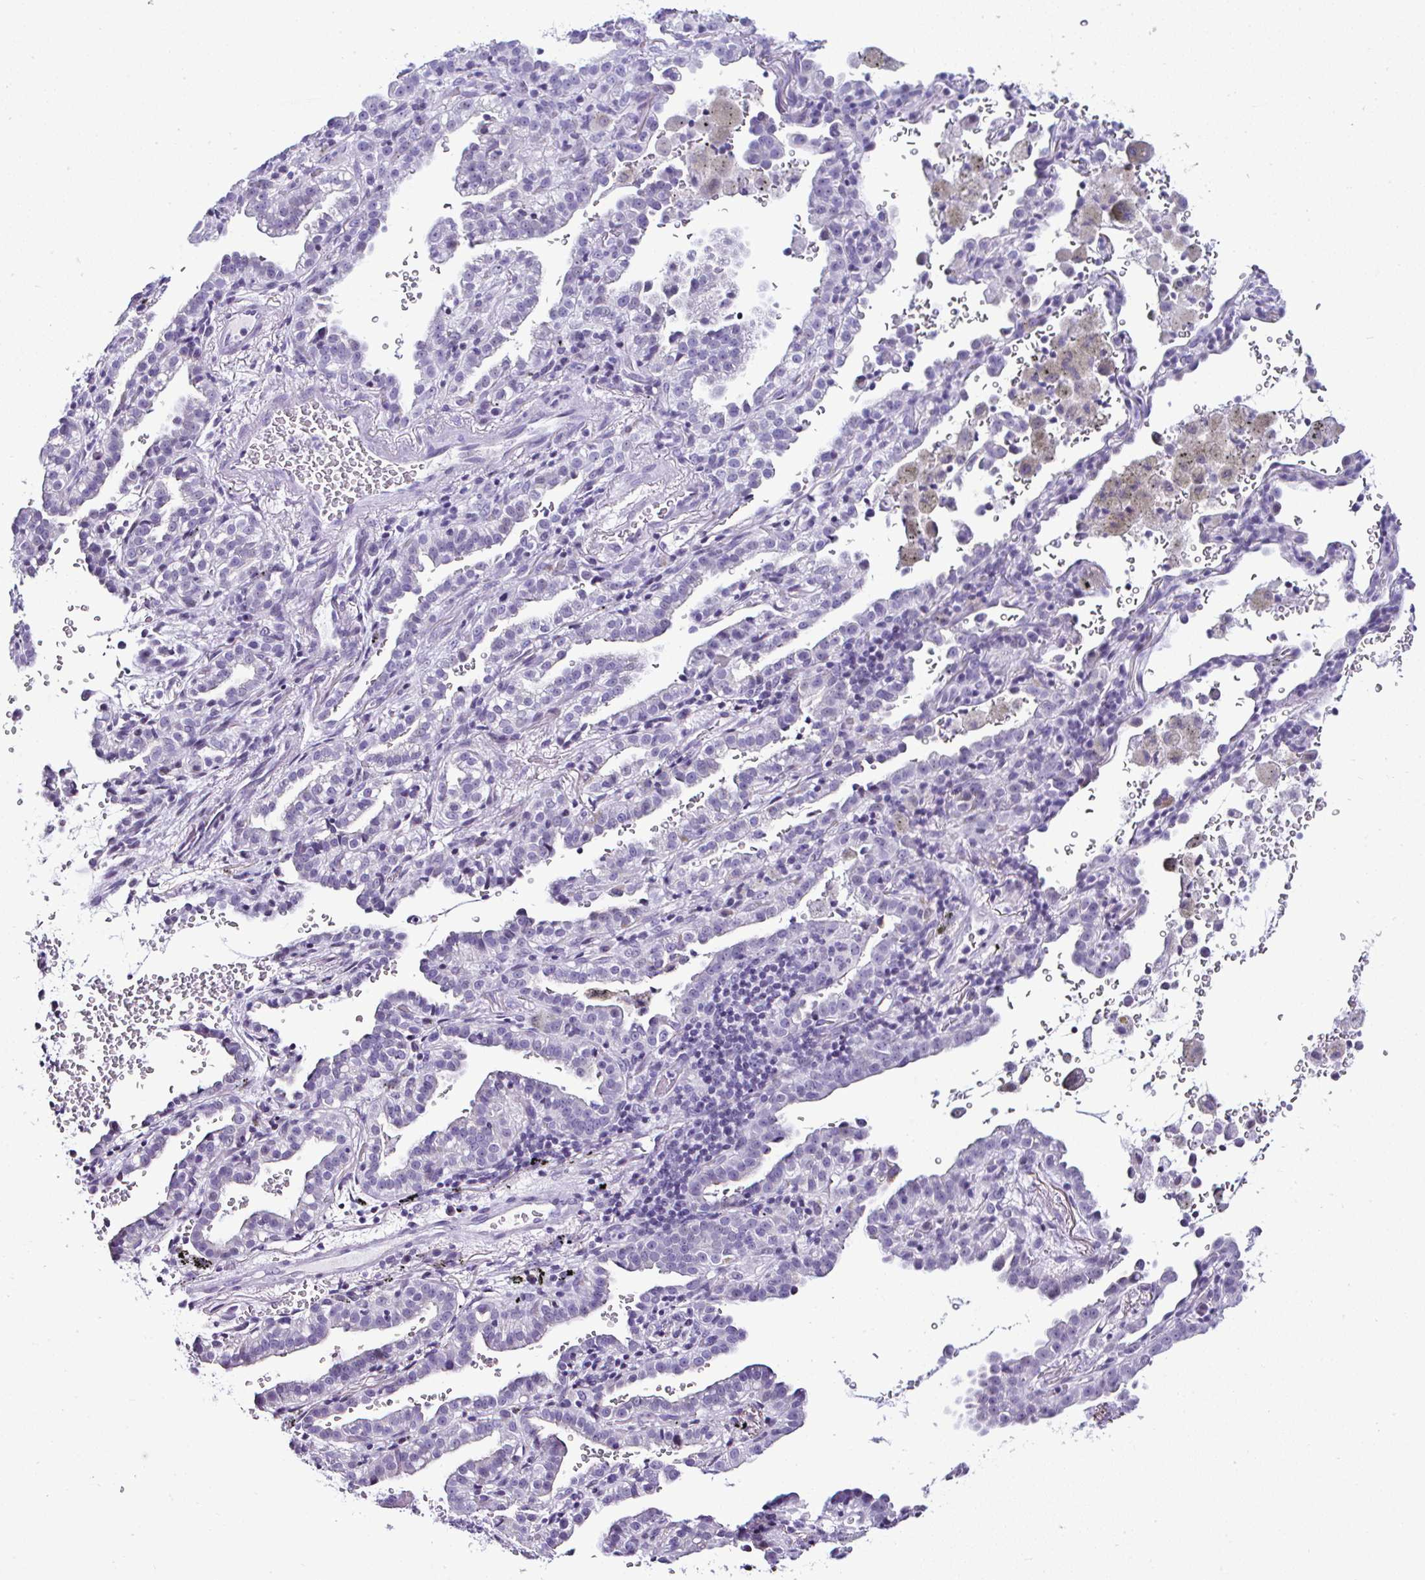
{"staining": {"intensity": "negative", "quantity": "none", "location": "none"}, "tissue": "lung cancer", "cell_type": "Tumor cells", "image_type": "cancer", "snomed": [{"axis": "morphology", "description": "Adenocarcinoma, NOS"}, {"axis": "topography", "description": "Lymph node"}, {"axis": "topography", "description": "Lung"}], "caption": "Immunohistochemistry (IHC) micrograph of neoplastic tissue: lung adenocarcinoma stained with DAB shows no significant protein expression in tumor cells. The staining is performed using DAB (3,3'-diaminobenzidine) brown chromogen with nuclei counter-stained in using hematoxylin.", "gene": "RNF183", "patient": {"sex": "male", "age": 66}}